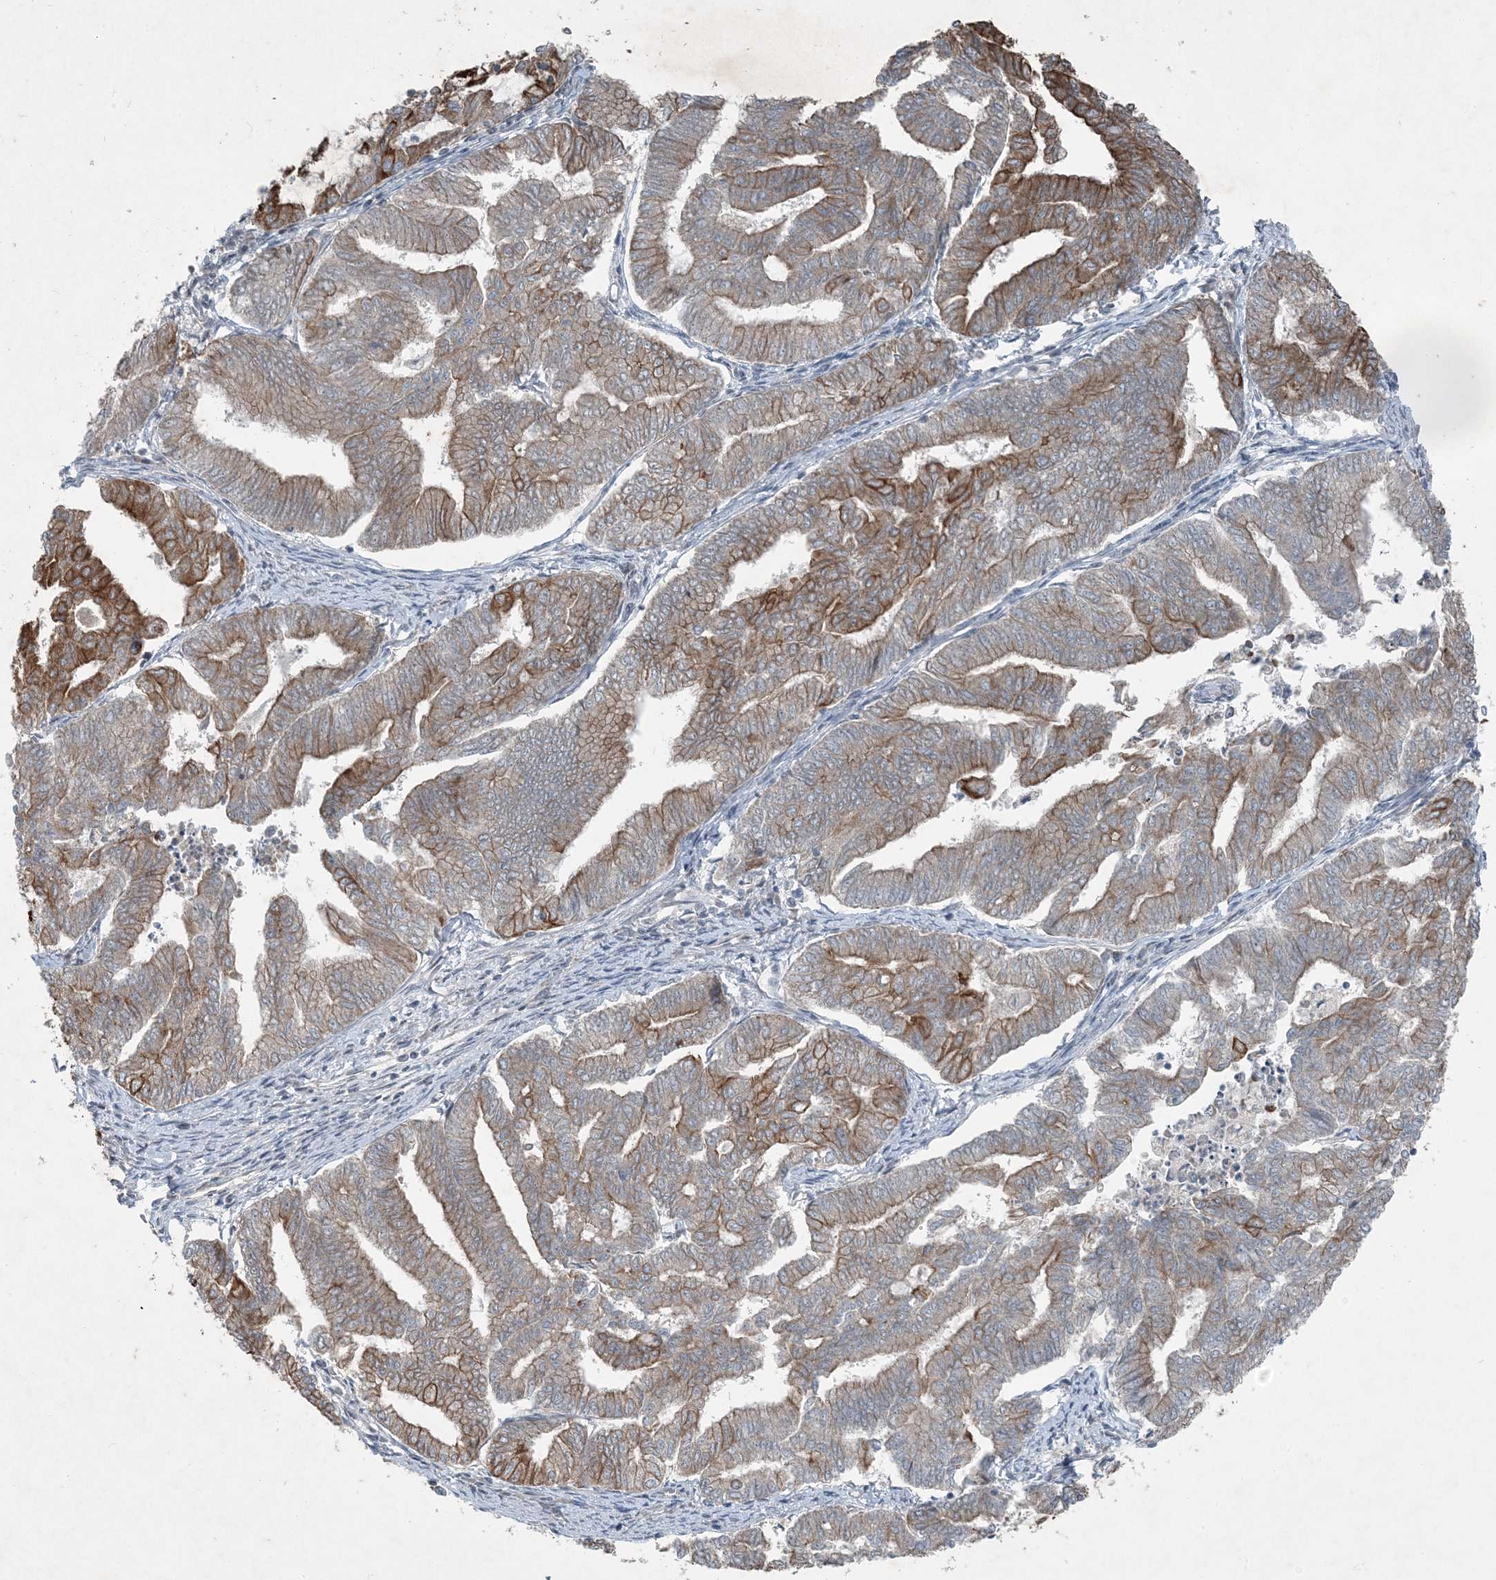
{"staining": {"intensity": "moderate", "quantity": "25%-75%", "location": "cytoplasmic/membranous"}, "tissue": "endometrial cancer", "cell_type": "Tumor cells", "image_type": "cancer", "snomed": [{"axis": "morphology", "description": "Adenocarcinoma, NOS"}, {"axis": "topography", "description": "Endometrium"}], "caption": "Tumor cells demonstrate medium levels of moderate cytoplasmic/membranous staining in about 25%-75% of cells in human endometrial cancer.", "gene": "PC", "patient": {"sex": "female", "age": 79}}